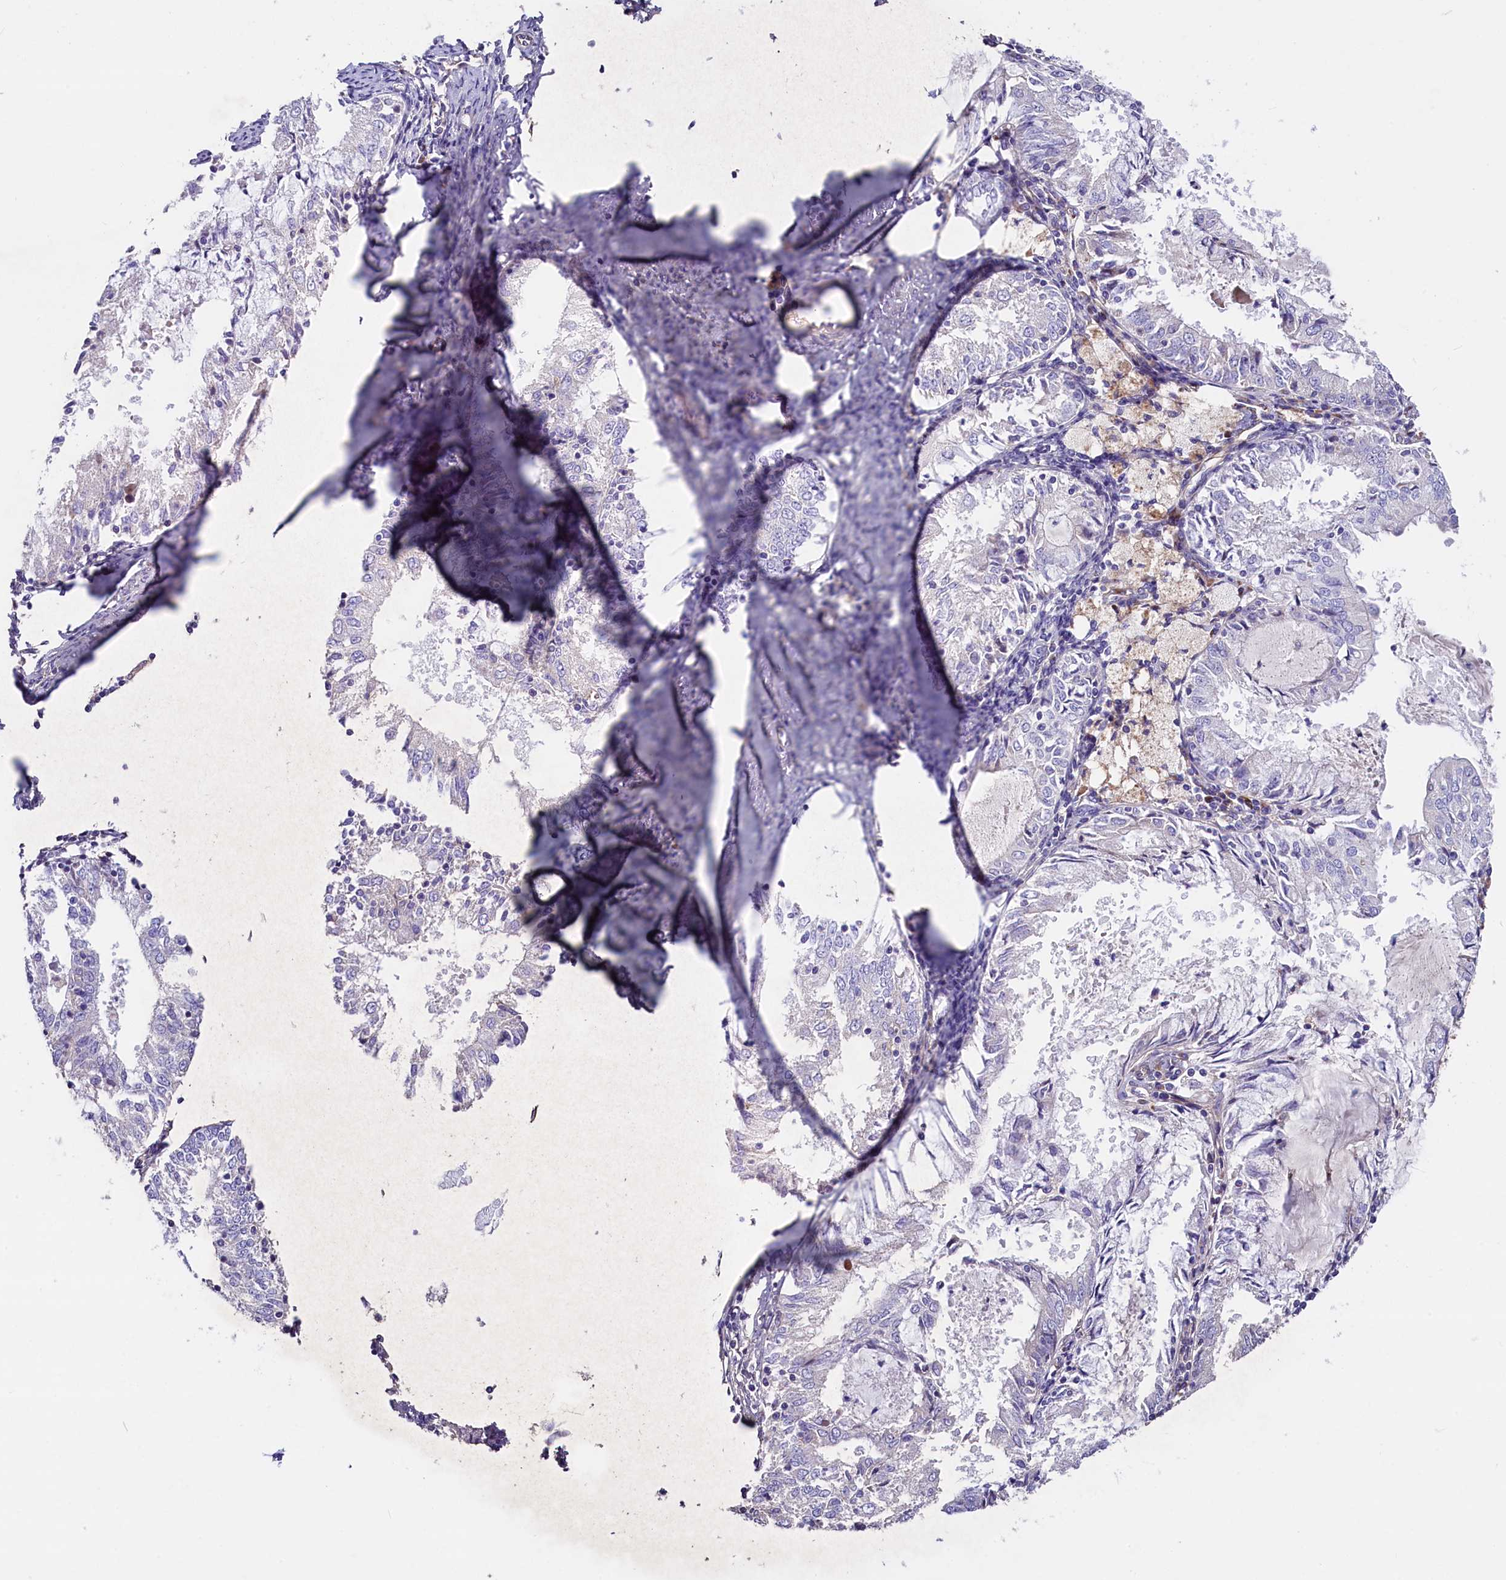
{"staining": {"intensity": "negative", "quantity": "none", "location": "none"}, "tissue": "endometrial cancer", "cell_type": "Tumor cells", "image_type": "cancer", "snomed": [{"axis": "morphology", "description": "Adenocarcinoma, NOS"}, {"axis": "topography", "description": "Endometrium"}], "caption": "Histopathology image shows no significant protein expression in tumor cells of endometrial cancer (adenocarcinoma).", "gene": "GPR108", "patient": {"sex": "female", "age": 57}}